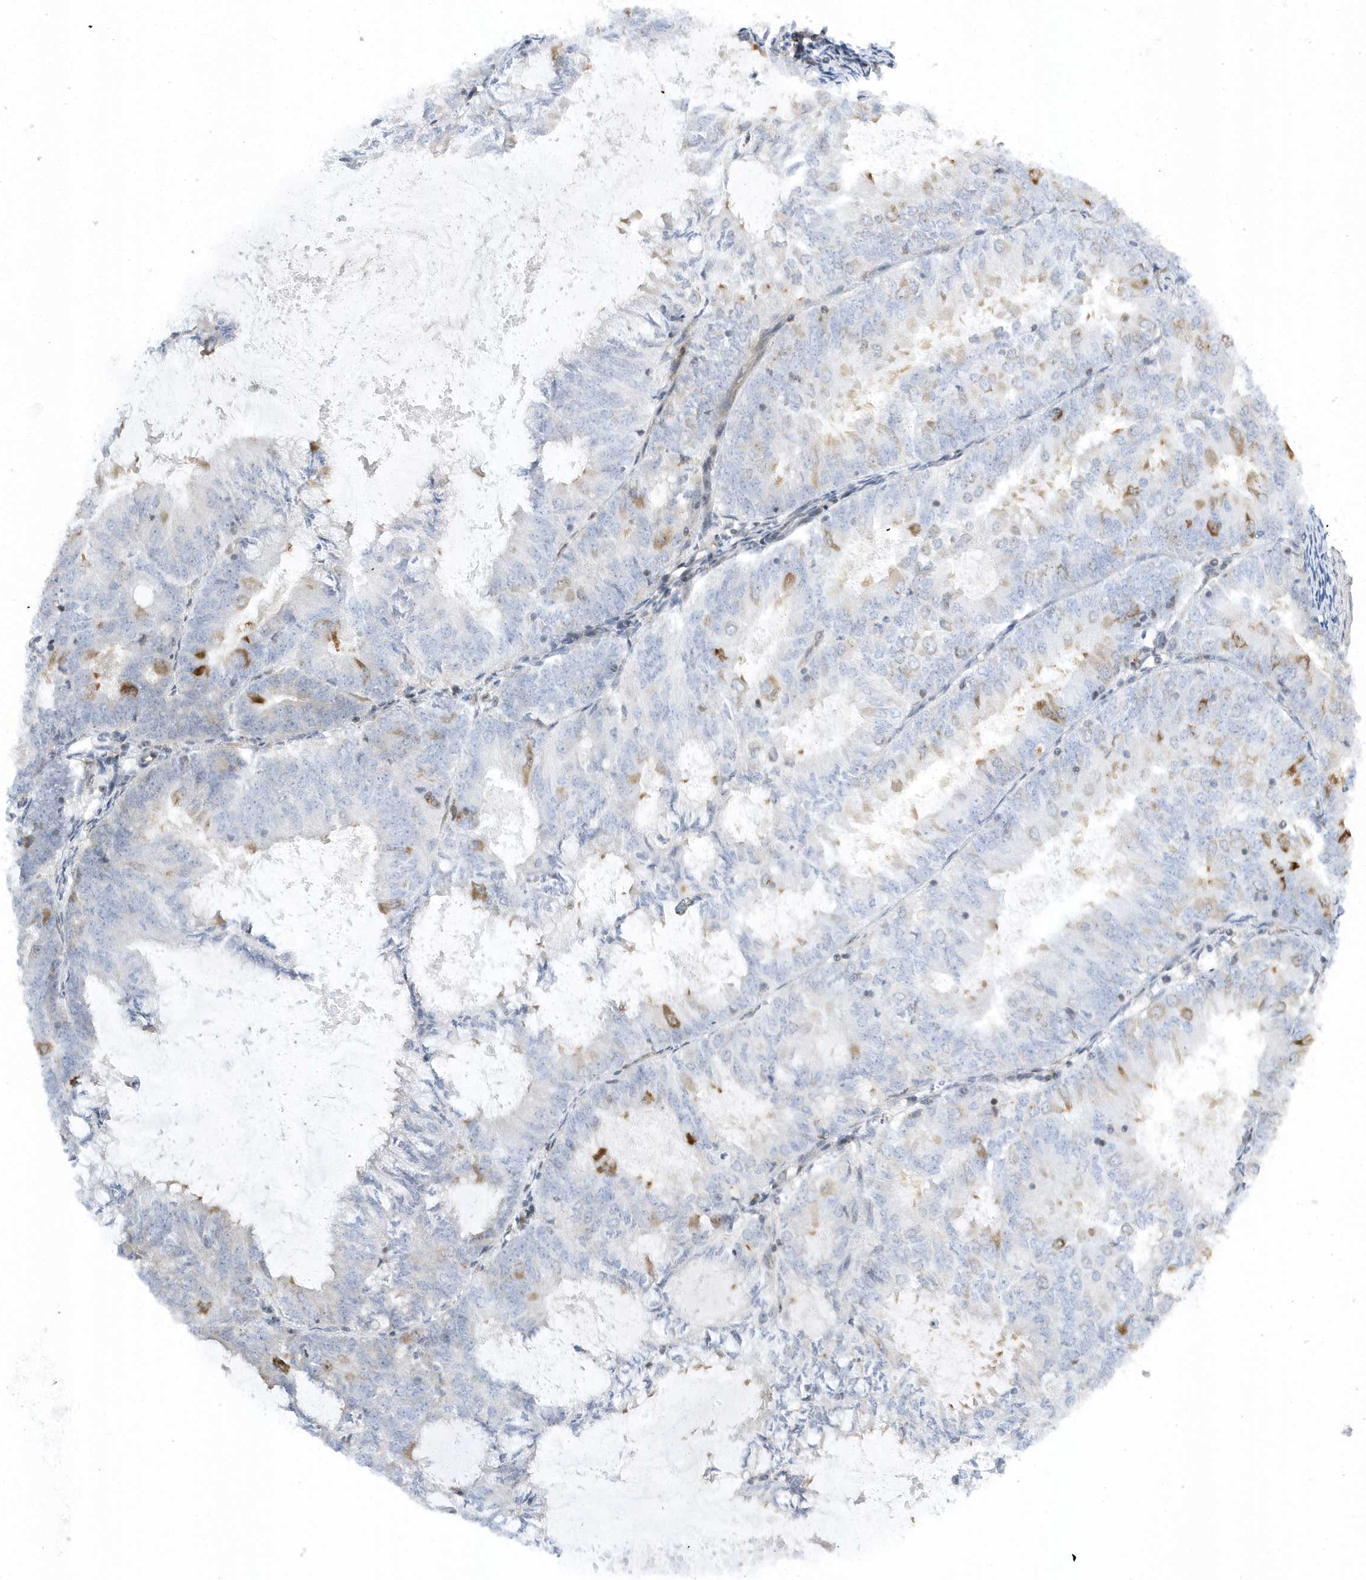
{"staining": {"intensity": "moderate", "quantity": "<25%", "location": "cytoplasmic/membranous"}, "tissue": "endometrial cancer", "cell_type": "Tumor cells", "image_type": "cancer", "snomed": [{"axis": "morphology", "description": "Adenocarcinoma, NOS"}, {"axis": "topography", "description": "Endometrium"}], "caption": "Immunohistochemical staining of human endometrial adenocarcinoma reveals moderate cytoplasmic/membranous protein expression in about <25% of tumor cells.", "gene": "MAP7D3", "patient": {"sex": "female", "age": 57}}